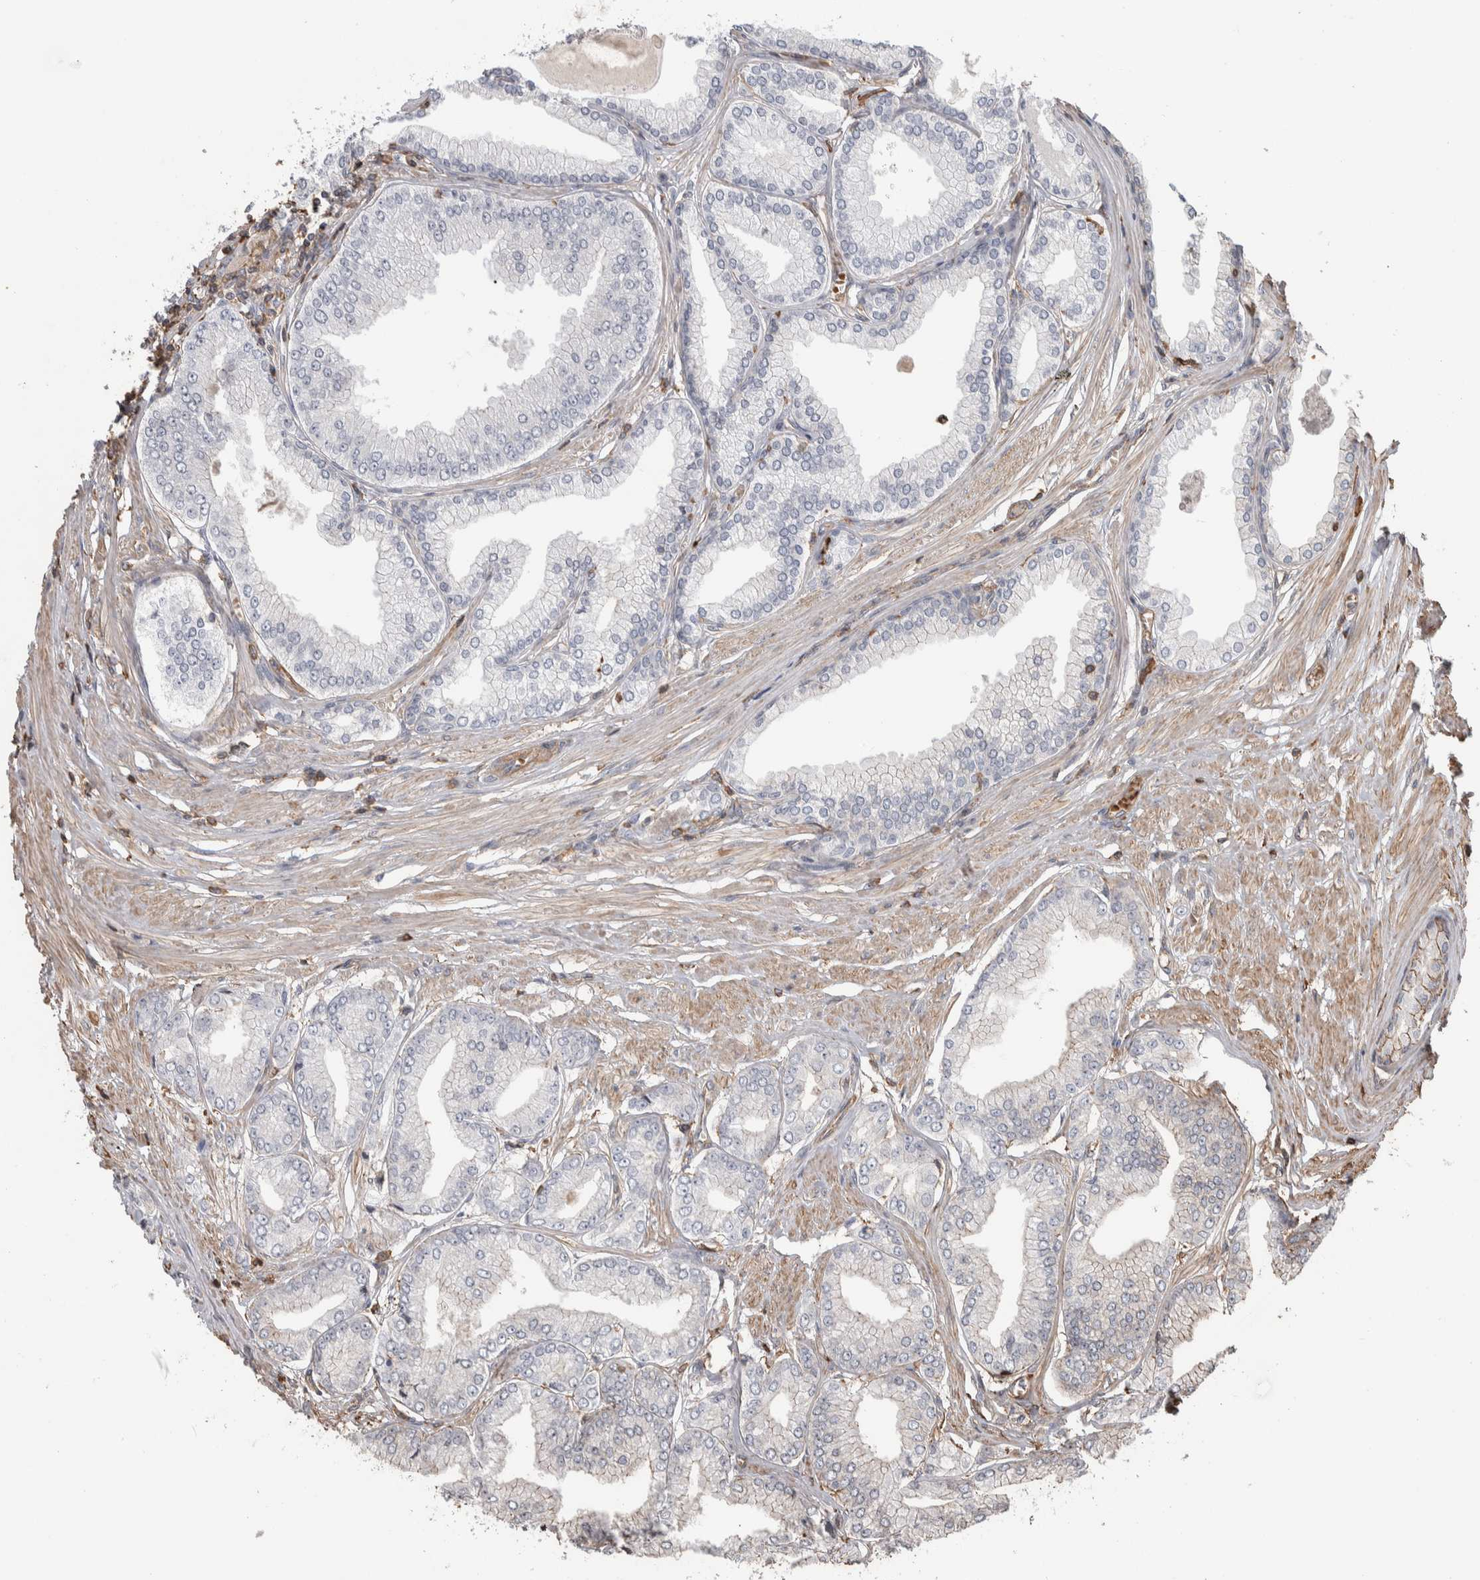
{"staining": {"intensity": "negative", "quantity": "none", "location": "none"}, "tissue": "prostate cancer", "cell_type": "Tumor cells", "image_type": "cancer", "snomed": [{"axis": "morphology", "description": "Adenocarcinoma, Low grade"}, {"axis": "topography", "description": "Prostate"}], "caption": "High magnification brightfield microscopy of prostate low-grade adenocarcinoma stained with DAB (brown) and counterstained with hematoxylin (blue): tumor cells show no significant expression. The staining was performed using DAB (3,3'-diaminobenzidine) to visualize the protein expression in brown, while the nuclei were stained in blue with hematoxylin (Magnification: 20x).", "gene": "ENPP2", "patient": {"sex": "male", "age": 52}}